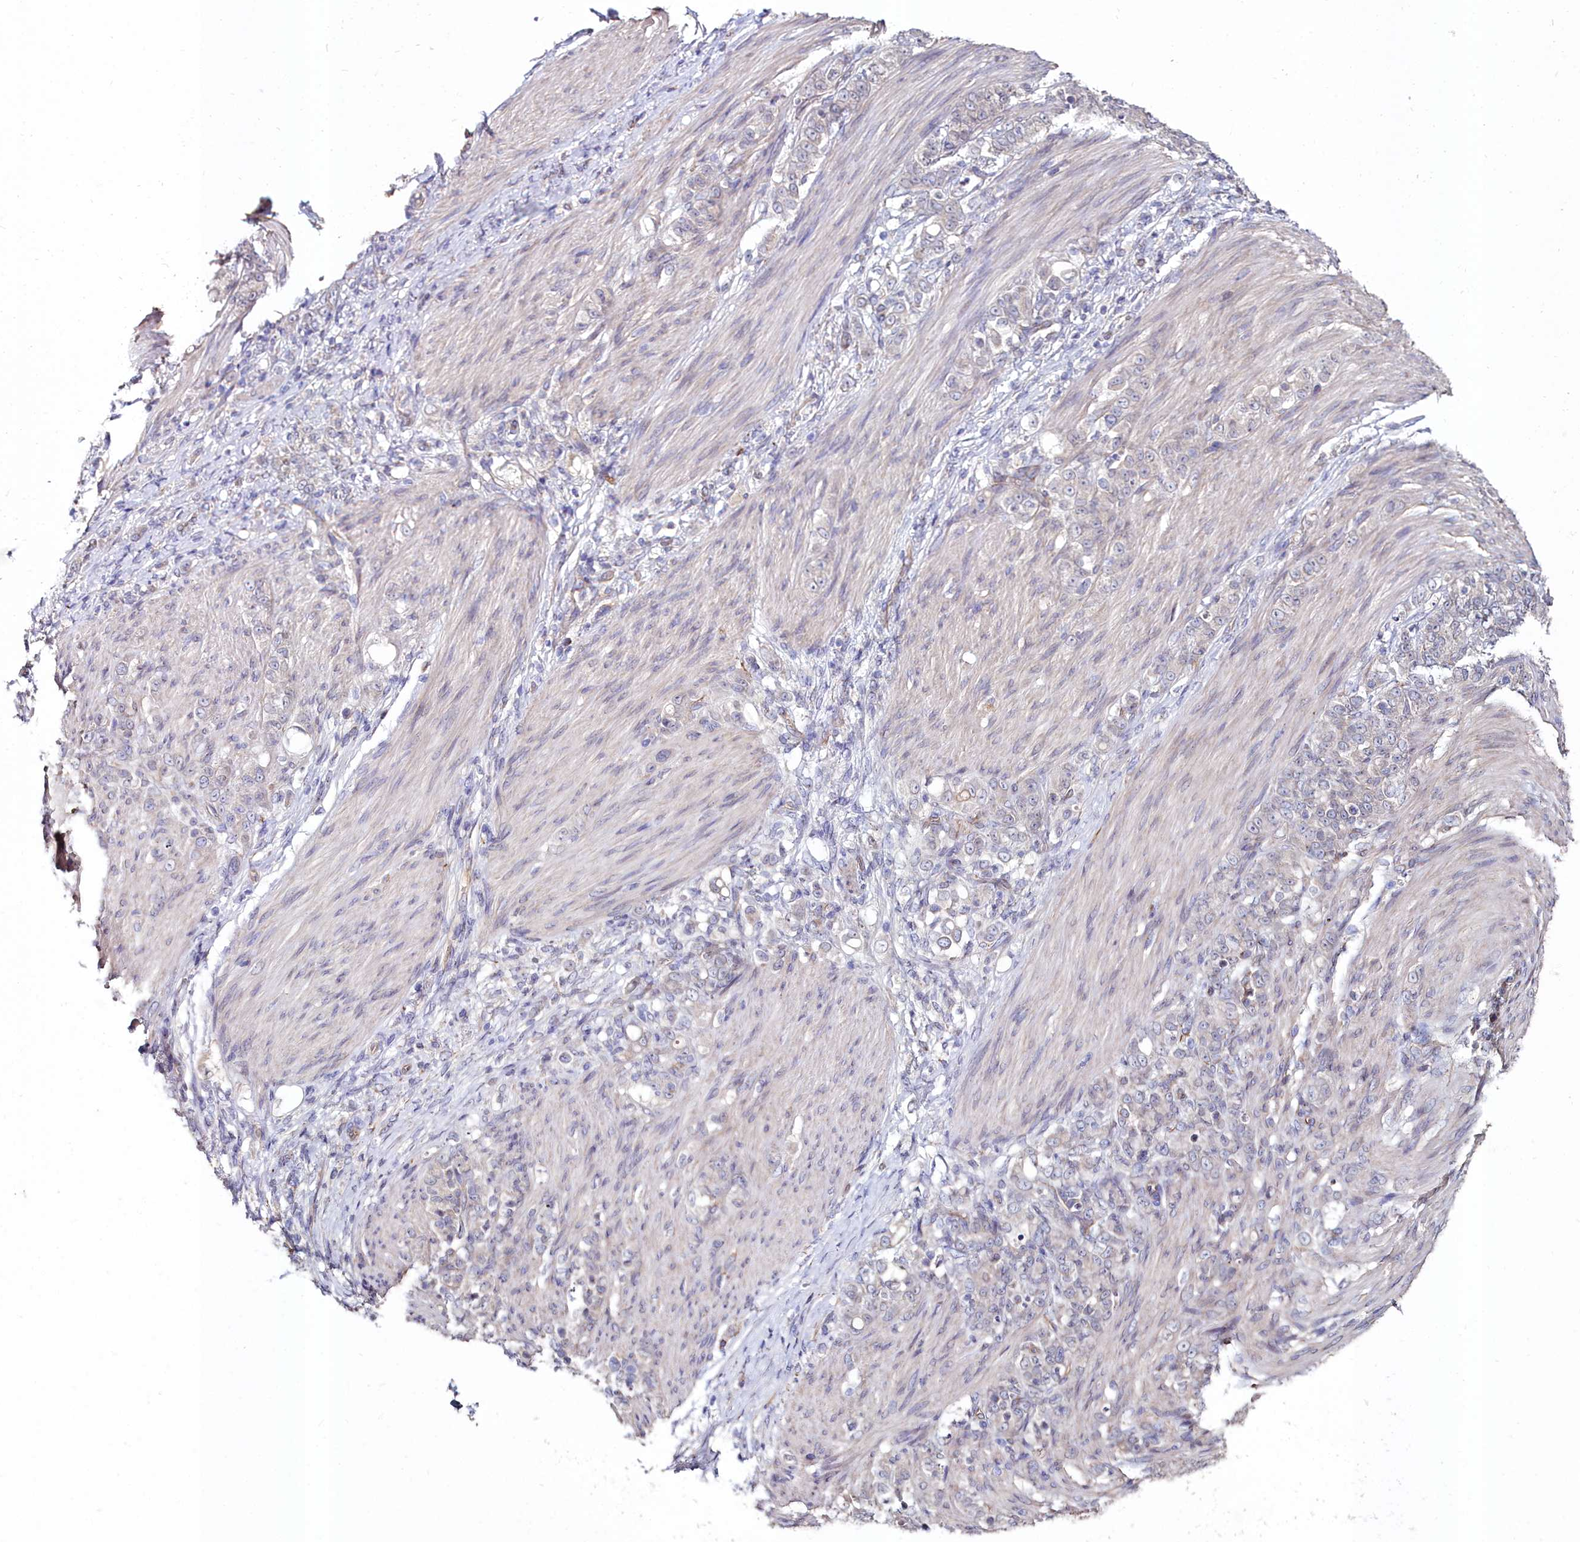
{"staining": {"intensity": "negative", "quantity": "none", "location": "none"}, "tissue": "stomach cancer", "cell_type": "Tumor cells", "image_type": "cancer", "snomed": [{"axis": "morphology", "description": "Adenocarcinoma, NOS"}, {"axis": "topography", "description": "Stomach"}], "caption": "Image shows no significant protein positivity in tumor cells of adenocarcinoma (stomach).", "gene": "C4orf19", "patient": {"sex": "female", "age": 79}}